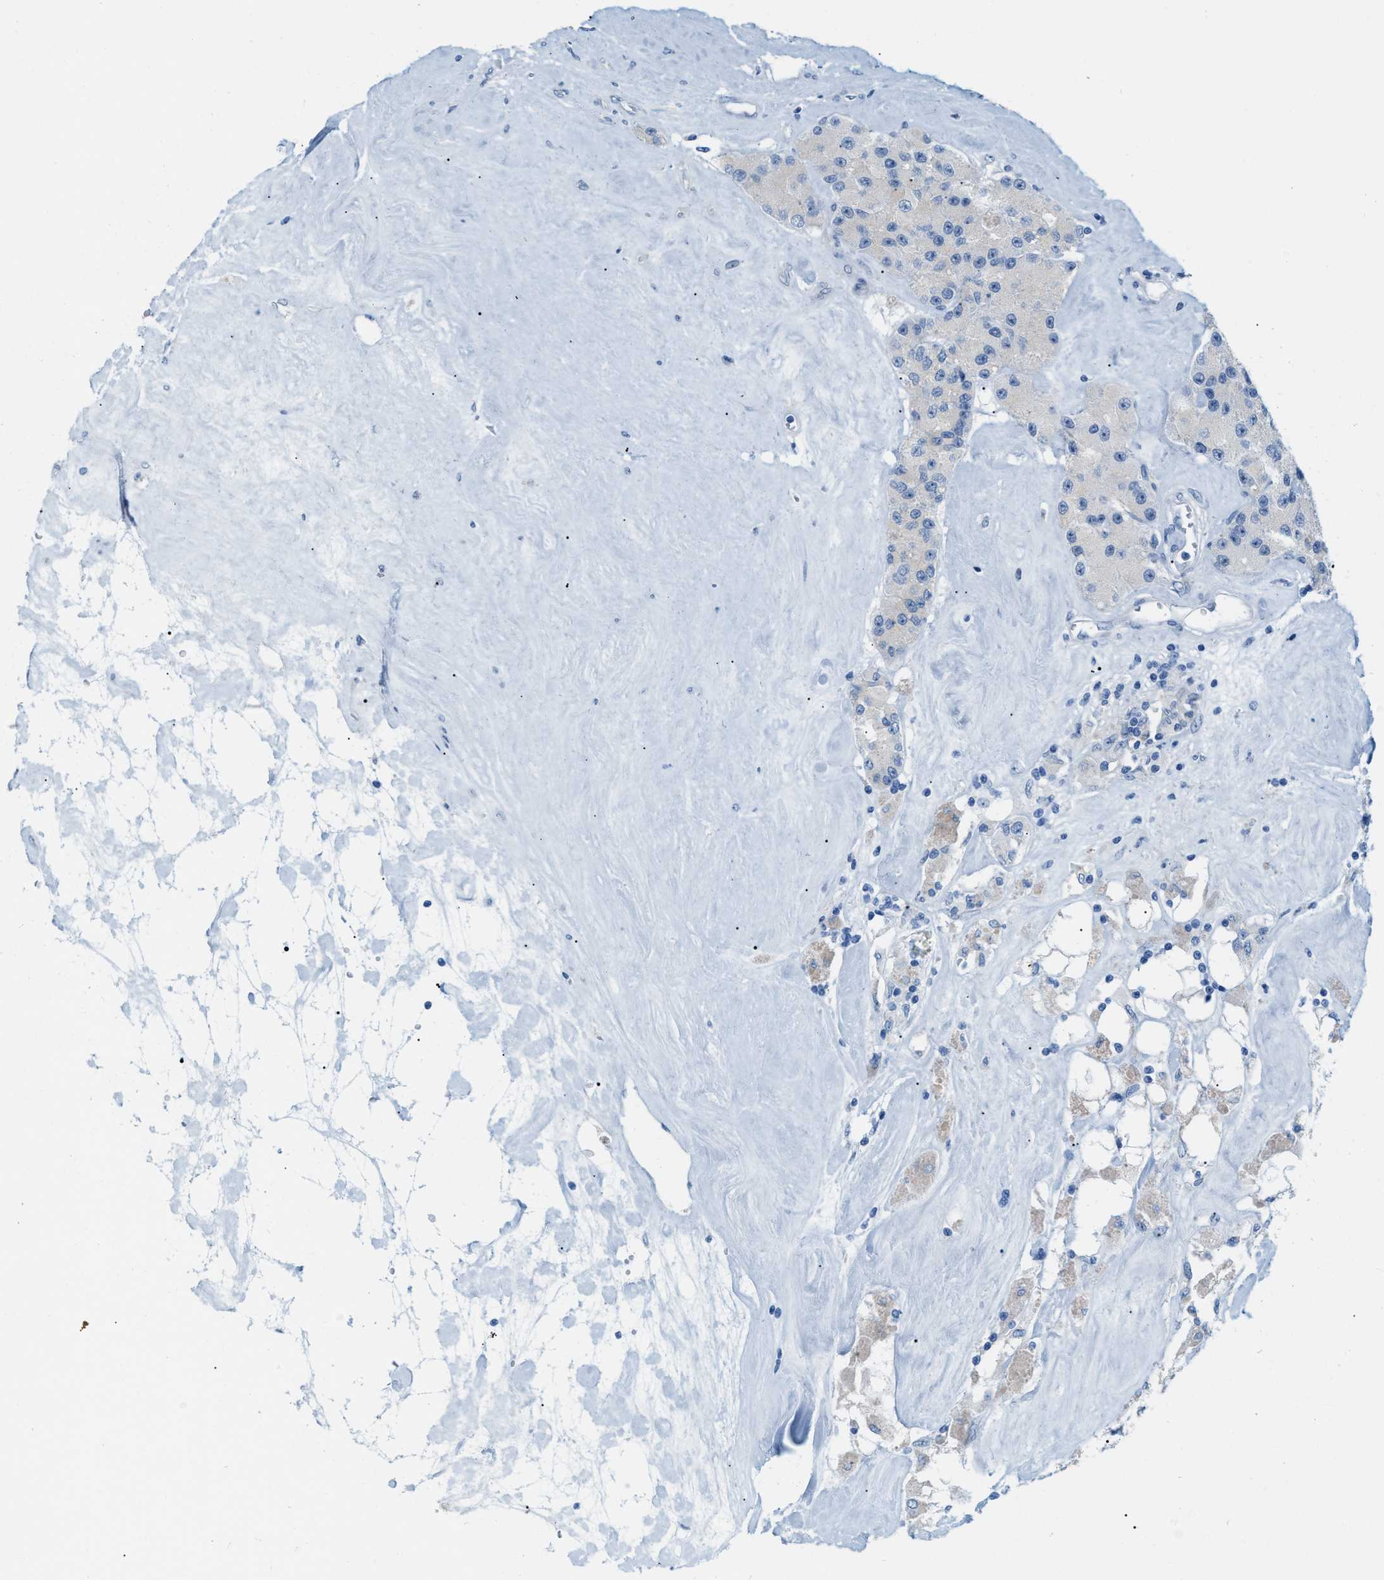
{"staining": {"intensity": "weak", "quantity": "<25%", "location": "cytoplasmic/membranous"}, "tissue": "carcinoid", "cell_type": "Tumor cells", "image_type": "cancer", "snomed": [{"axis": "morphology", "description": "Carcinoid, malignant, NOS"}, {"axis": "topography", "description": "Pancreas"}], "caption": "The immunohistochemistry photomicrograph has no significant expression in tumor cells of carcinoid tissue.", "gene": "PHRF1", "patient": {"sex": "male", "age": 41}}